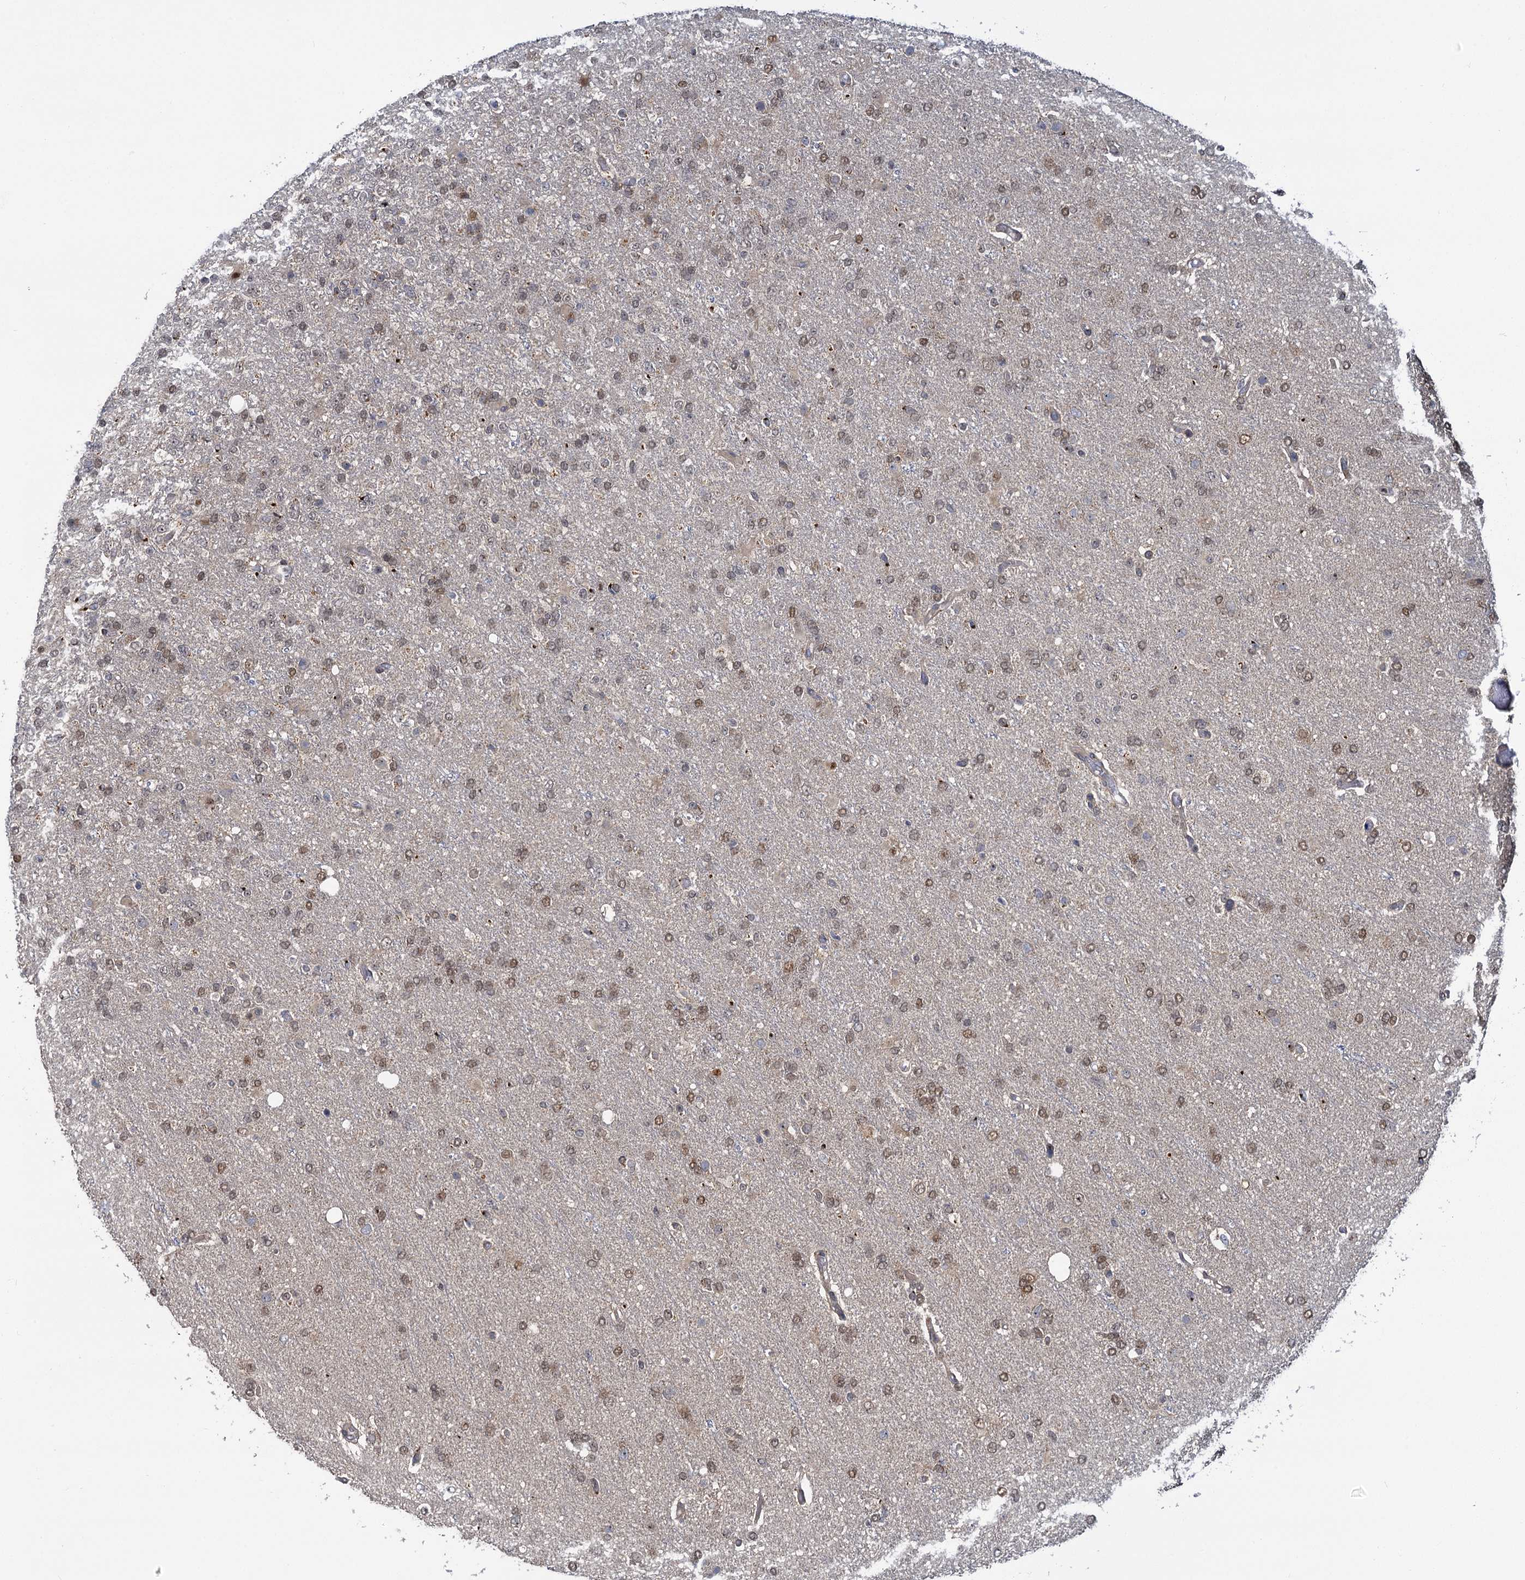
{"staining": {"intensity": "weak", "quantity": "25%-75%", "location": "nuclear"}, "tissue": "glioma", "cell_type": "Tumor cells", "image_type": "cancer", "snomed": [{"axis": "morphology", "description": "Glioma, malignant, High grade"}, {"axis": "topography", "description": "Brain"}], "caption": "IHC image of neoplastic tissue: human malignant high-grade glioma stained using immunohistochemistry demonstrates low levels of weak protein expression localized specifically in the nuclear of tumor cells, appearing as a nuclear brown color.", "gene": "GAL3ST4", "patient": {"sex": "female", "age": 74}}